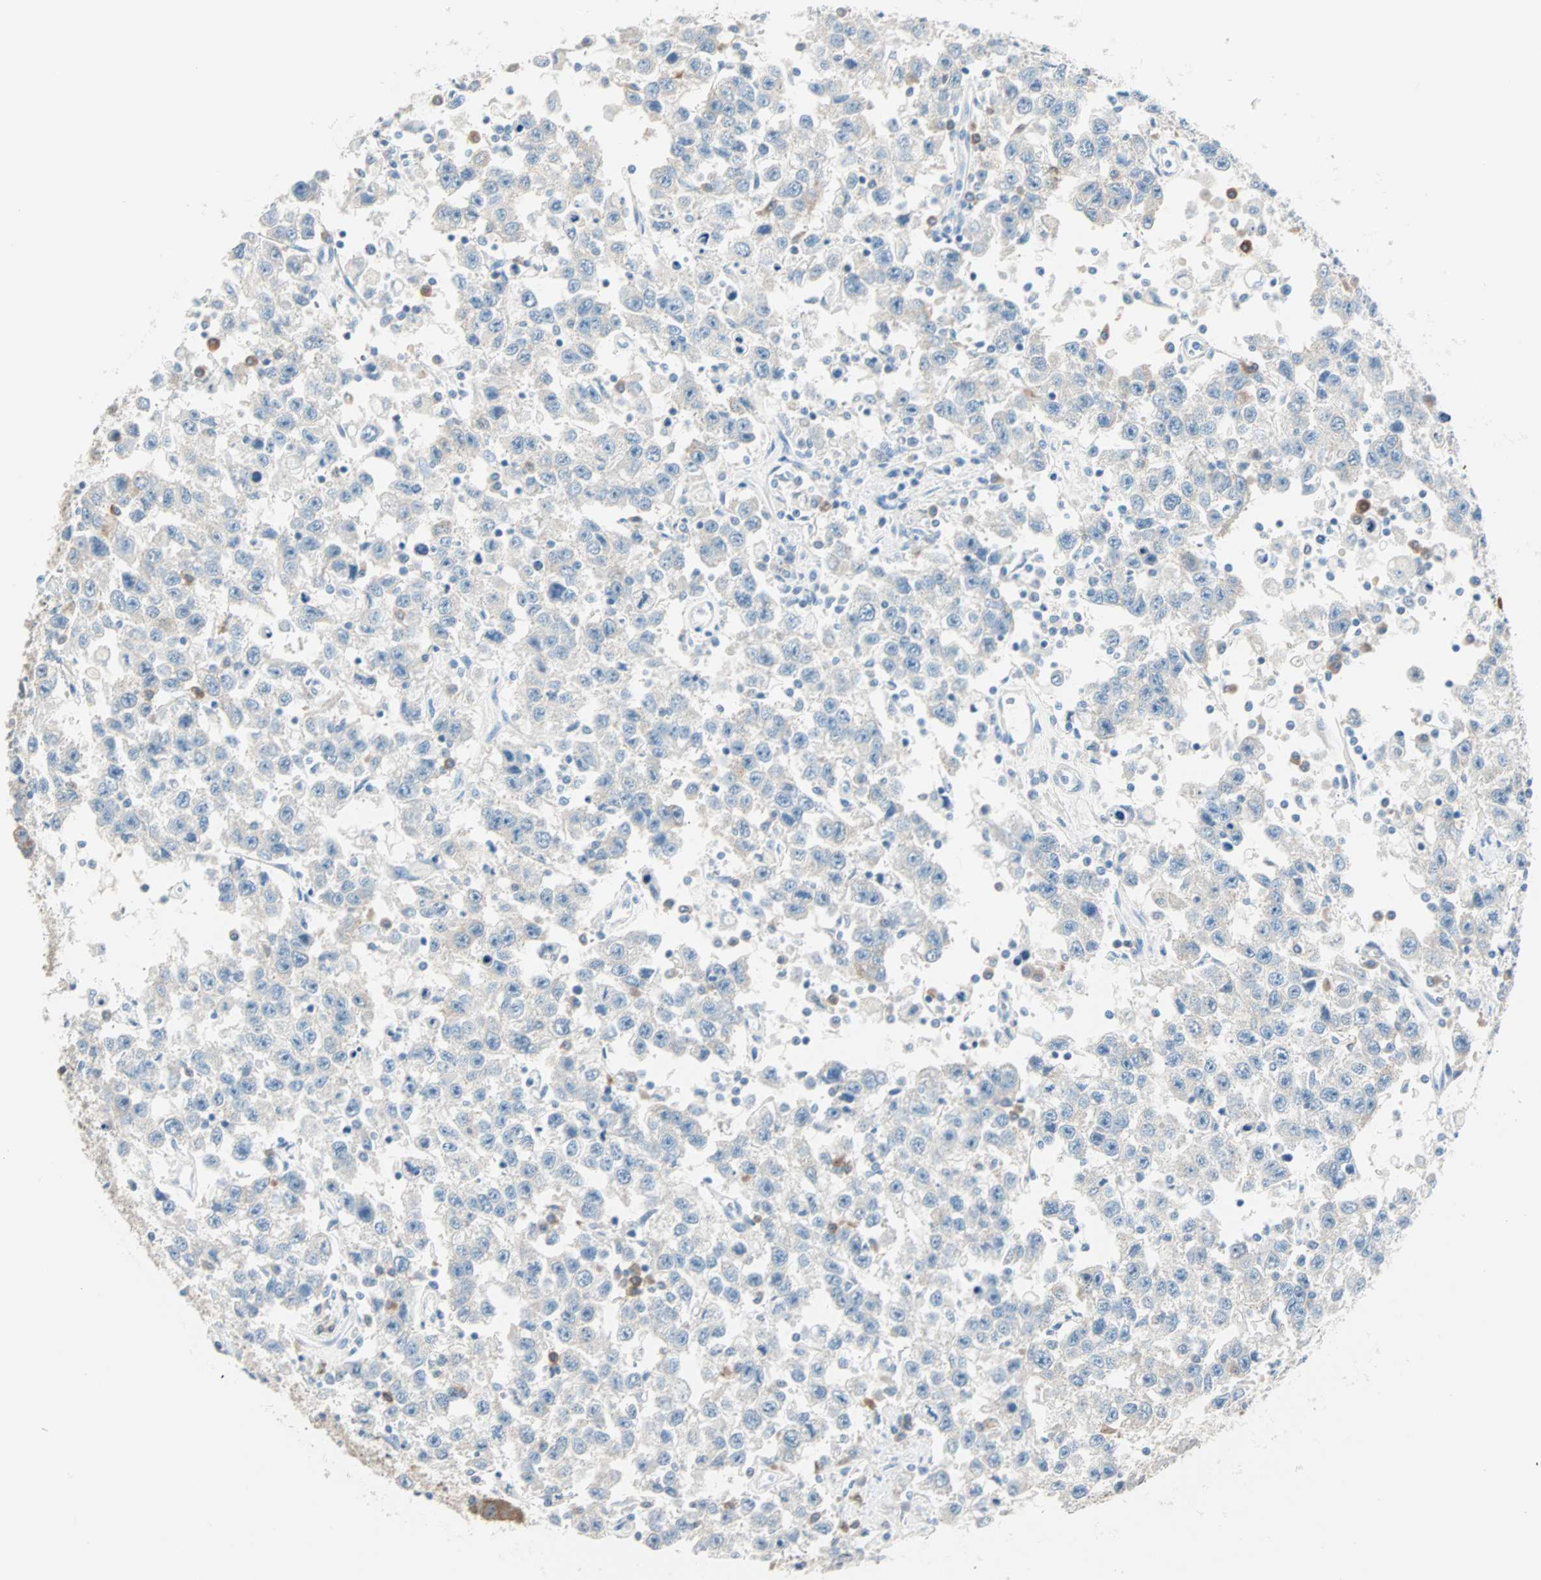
{"staining": {"intensity": "negative", "quantity": "none", "location": "none"}, "tissue": "testis cancer", "cell_type": "Tumor cells", "image_type": "cancer", "snomed": [{"axis": "morphology", "description": "Seminoma, NOS"}, {"axis": "topography", "description": "Testis"}], "caption": "Immunohistochemistry of testis cancer (seminoma) exhibits no expression in tumor cells.", "gene": "ATF6", "patient": {"sex": "male", "age": 41}}